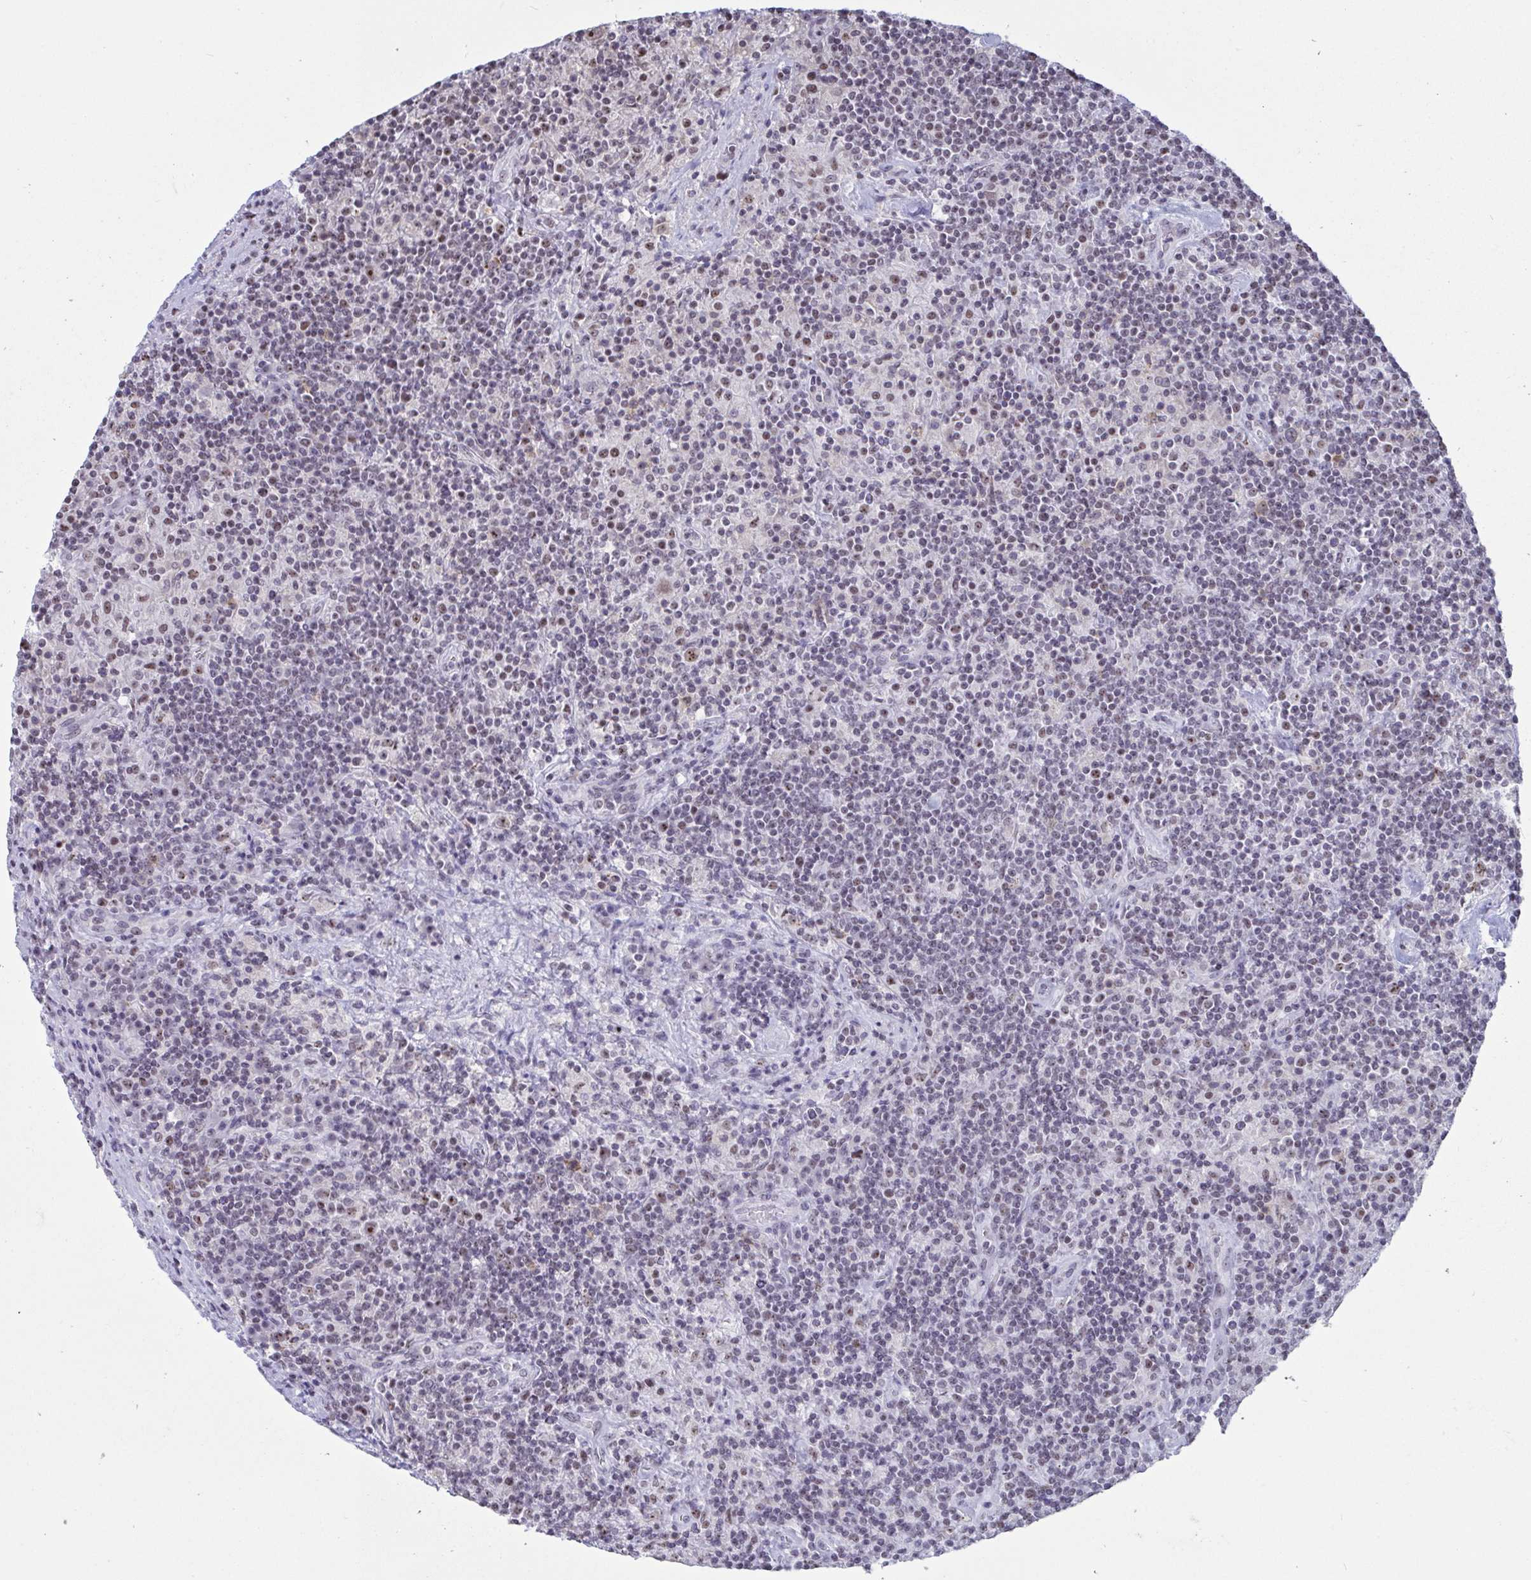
{"staining": {"intensity": "moderate", "quantity": ">75%", "location": "nuclear"}, "tissue": "lymphoma", "cell_type": "Tumor cells", "image_type": "cancer", "snomed": [{"axis": "morphology", "description": "Hodgkin's disease, NOS"}, {"axis": "topography", "description": "Lymph node"}], "caption": "High-magnification brightfield microscopy of lymphoma stained with DAB (brown) and counterstained with hematoxylin (blue). tumor cells exhibit moderate nuclear positivity is identified in approximately>75% of cells.", "gene": "SUPT16H", "patient": {"sex": "male", "age": 70}}